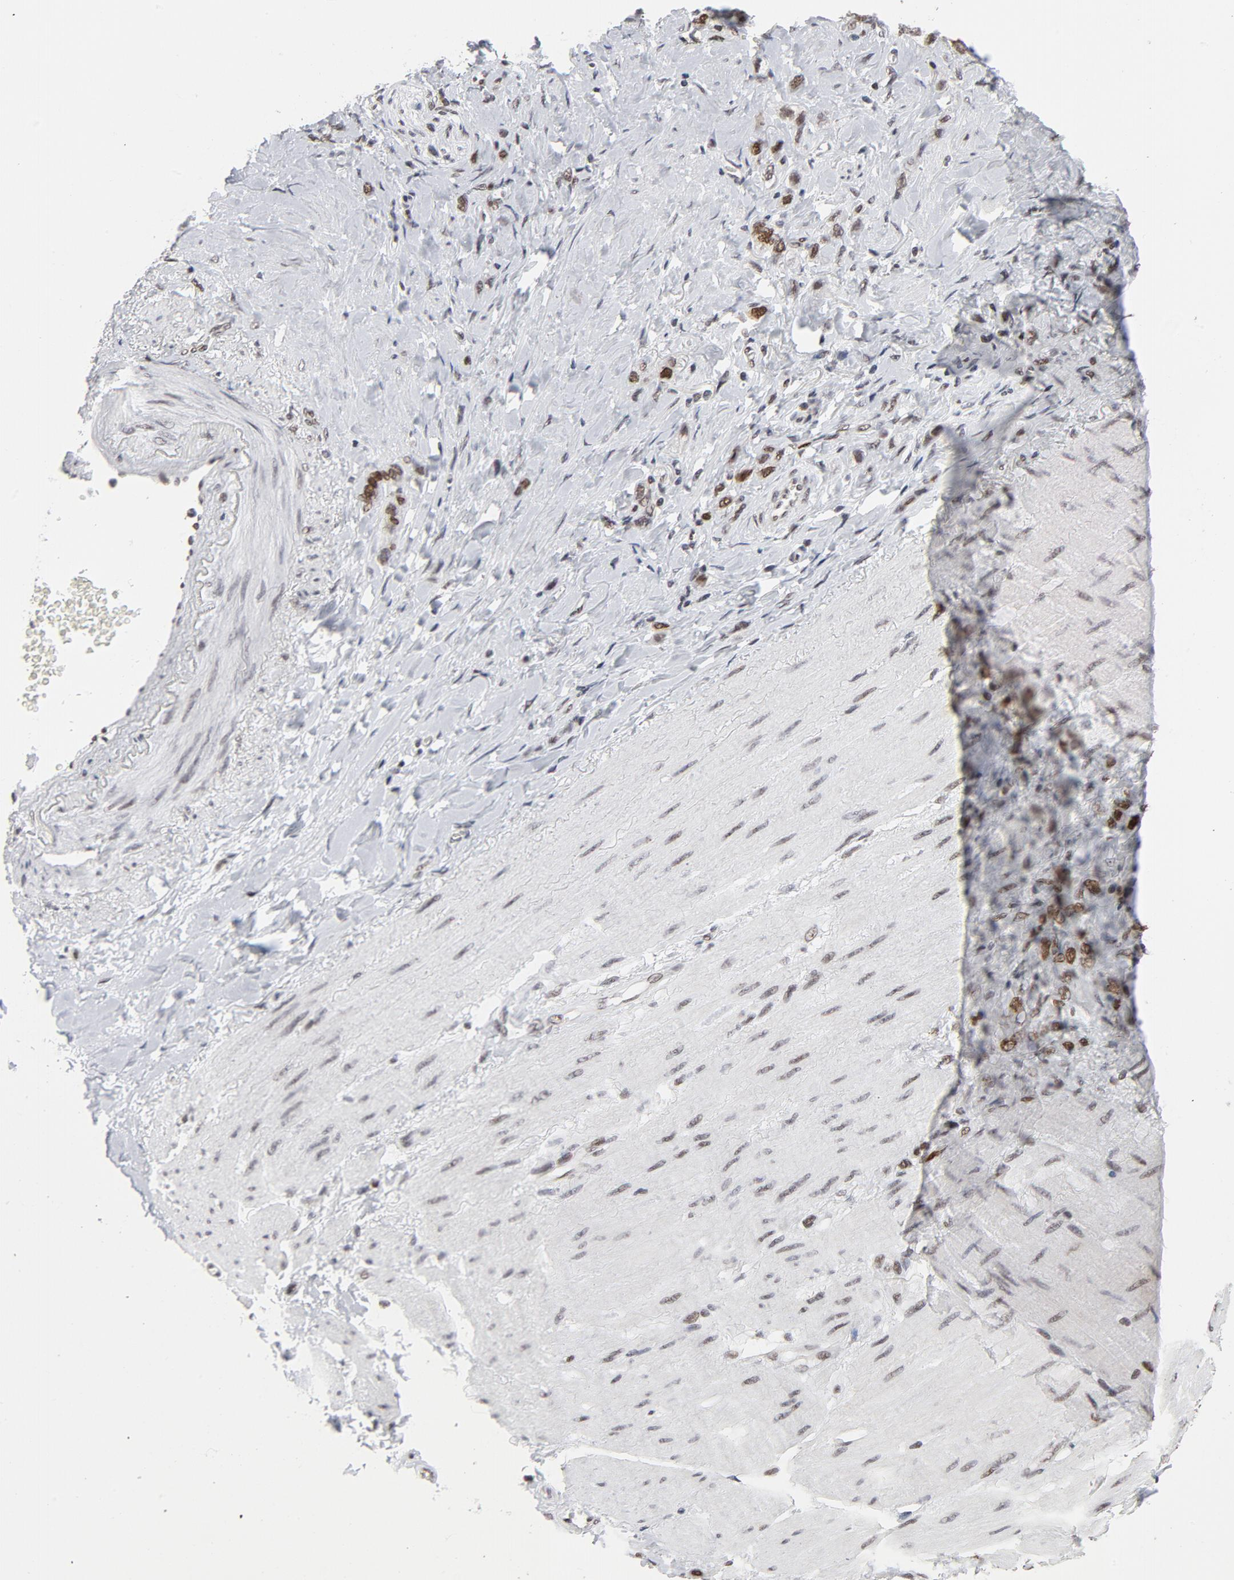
{"staining": {"intensity": "moderate", "quantity": "25%-75%", "location": "nuclear"}, "tissue": "stomach cancer", "cell_type": "Tumor cells", "image_type": "cancer", "snomed": [{"axis": "morphology", "description": "Normal tissue, NOS"}, {"axis": "morphology", "description": "Adenocarcinoma, NOS"}, {"axis": "topography", "description": "Stomach"}], "caption": "Adenocarcinoma (stomach) stained with immunohistochemistry (IHC) shows moderate nuclear staining in about 25%-75% of tumor cells.", "gene": "RFC4", "patient": {"sex": "male", "age": 82}}